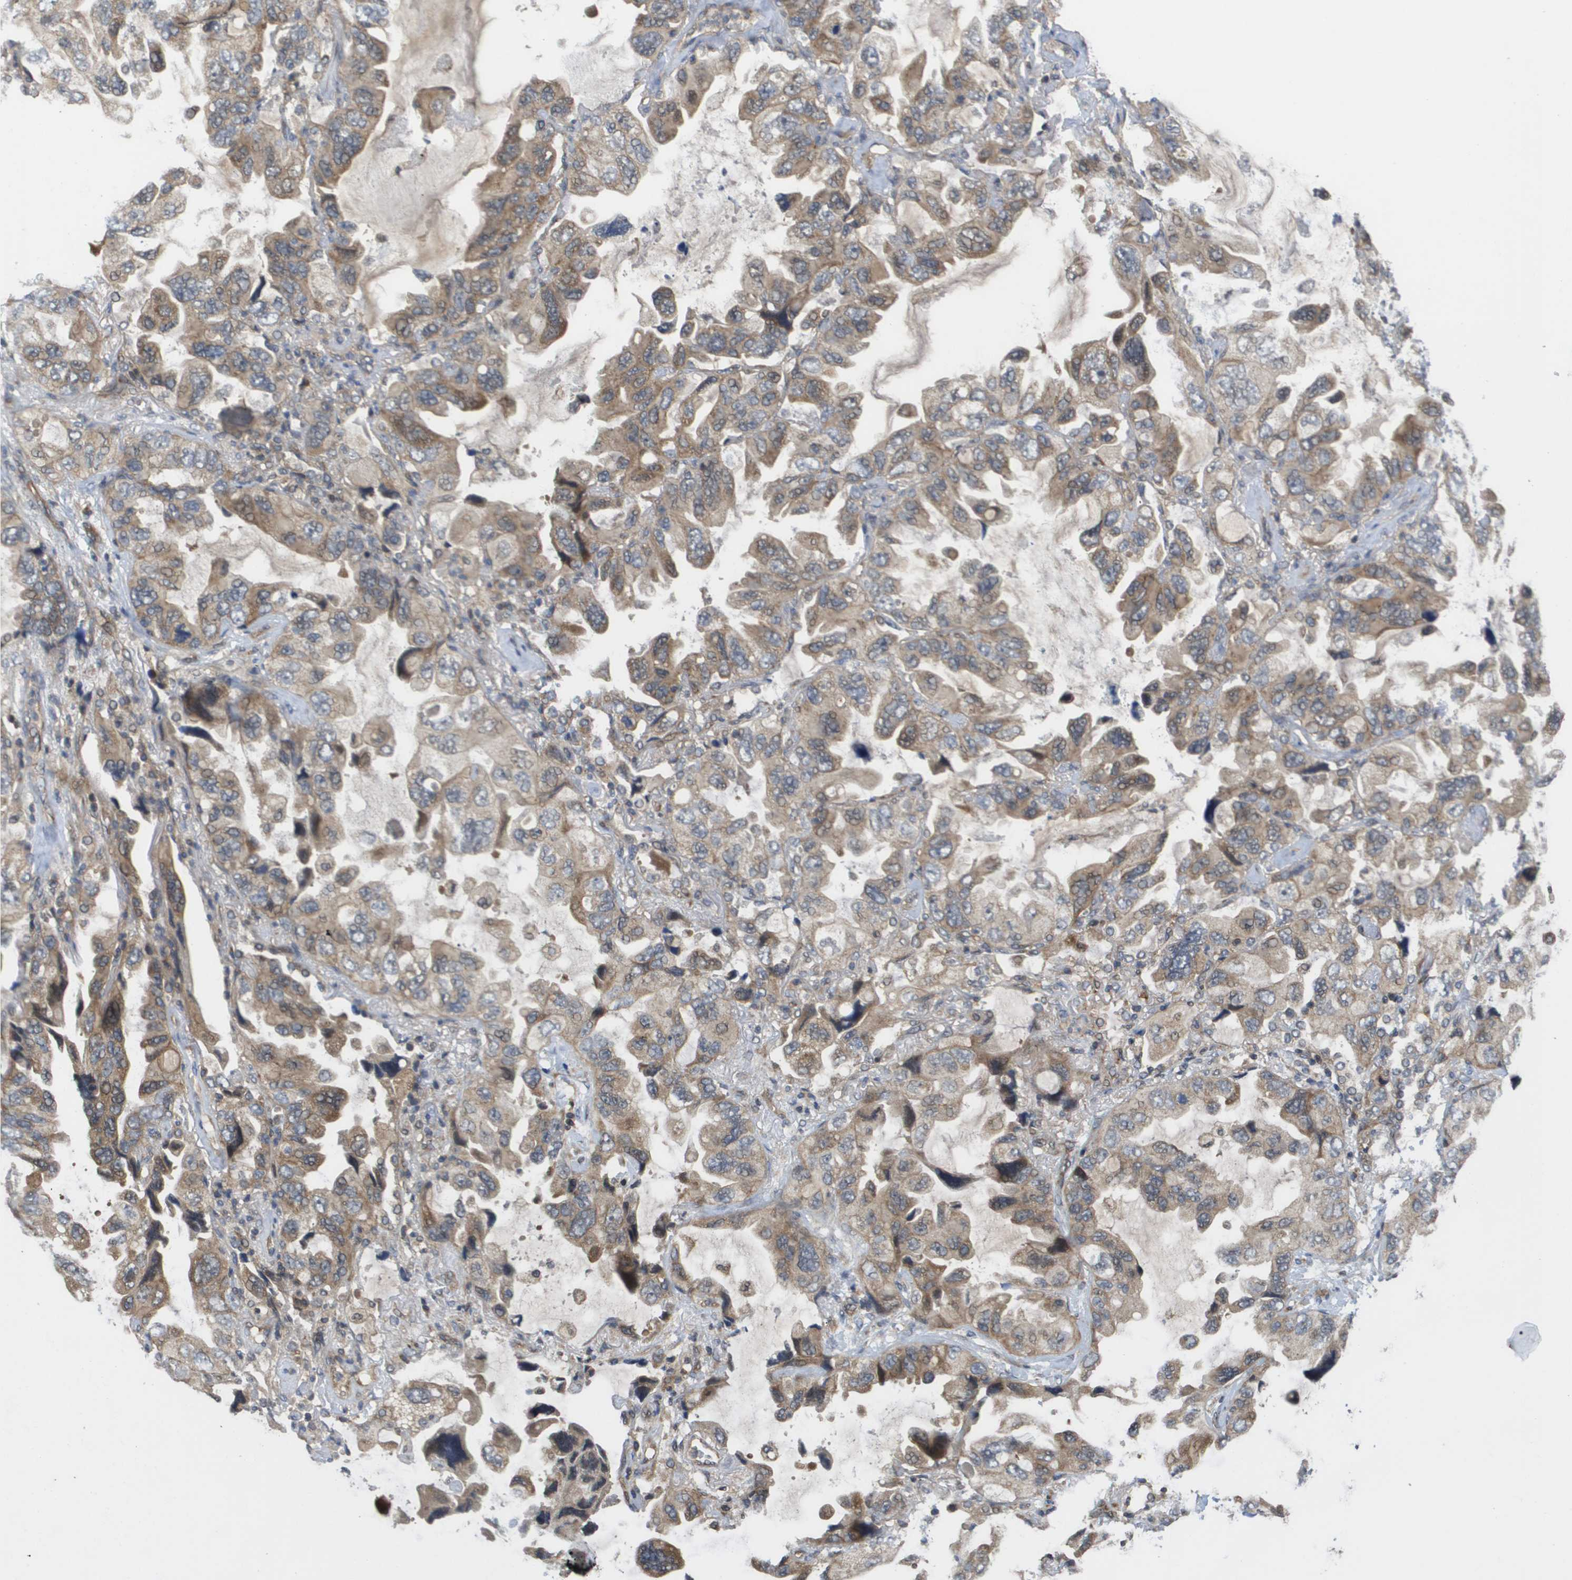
{"staining": {"intensity": "weak", "quantity": ">75%", "location": "cytoplasmic/membranous"}, "tissue": "lung cancer", "cell_type": "Tumor cells", "image_type": "cancer", "snomed": [{"axis": "morphology", "description": "Squamous cell carcinoma, NOS"}, {"axis": "topography", "description": "Lung"}], "caption": "About >75% of tumor cells in human lung cancer (squamous cell carcinoma) display weak cytoplasmic/membranous protein positivity as visualized by brown immunohistochemical staining.", "gene": "RBM38", "patient": {"sex": "female", "age": 73}}